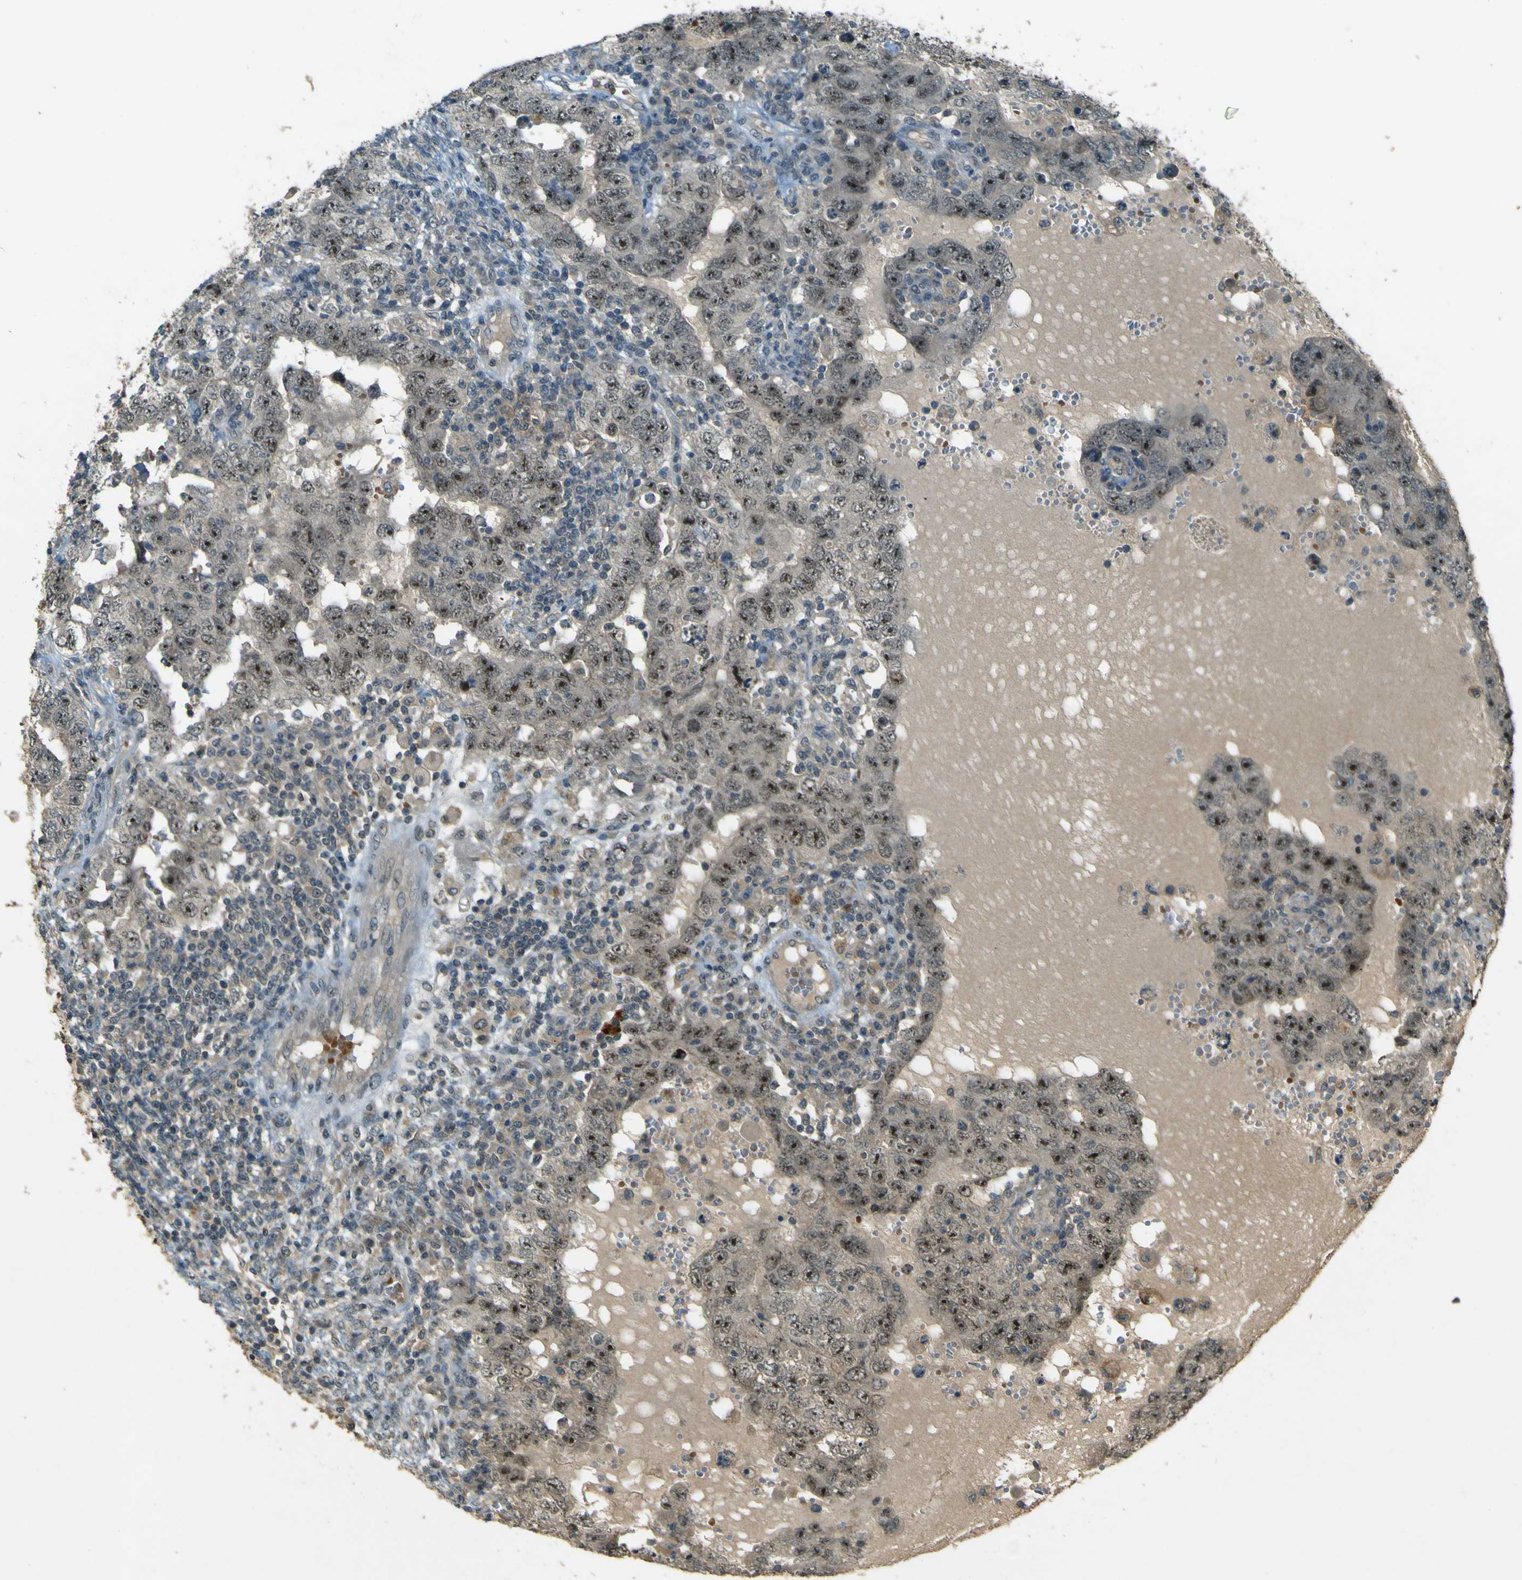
{"staining": {"intensity": "weak", "quantity": "<25%", "location": "cytoplasmic/membranous,nuclear"}, "tissue": "testis cancer", "cell_type": "Tumor cells", "image_type": "cancer", "snomed": [{"axis": "morphology", "description": "Carcinoma, Embryonal, NOS"}, {"axis": "topography", "description": "Testis"}], "caption": "A histopathology image of testis cancer (embryonal carcinoma) stained for a protein displays no brown staining in tumor cells.", "gene": "MPDZ", "patient": {"sex": "male", "age": 26}}